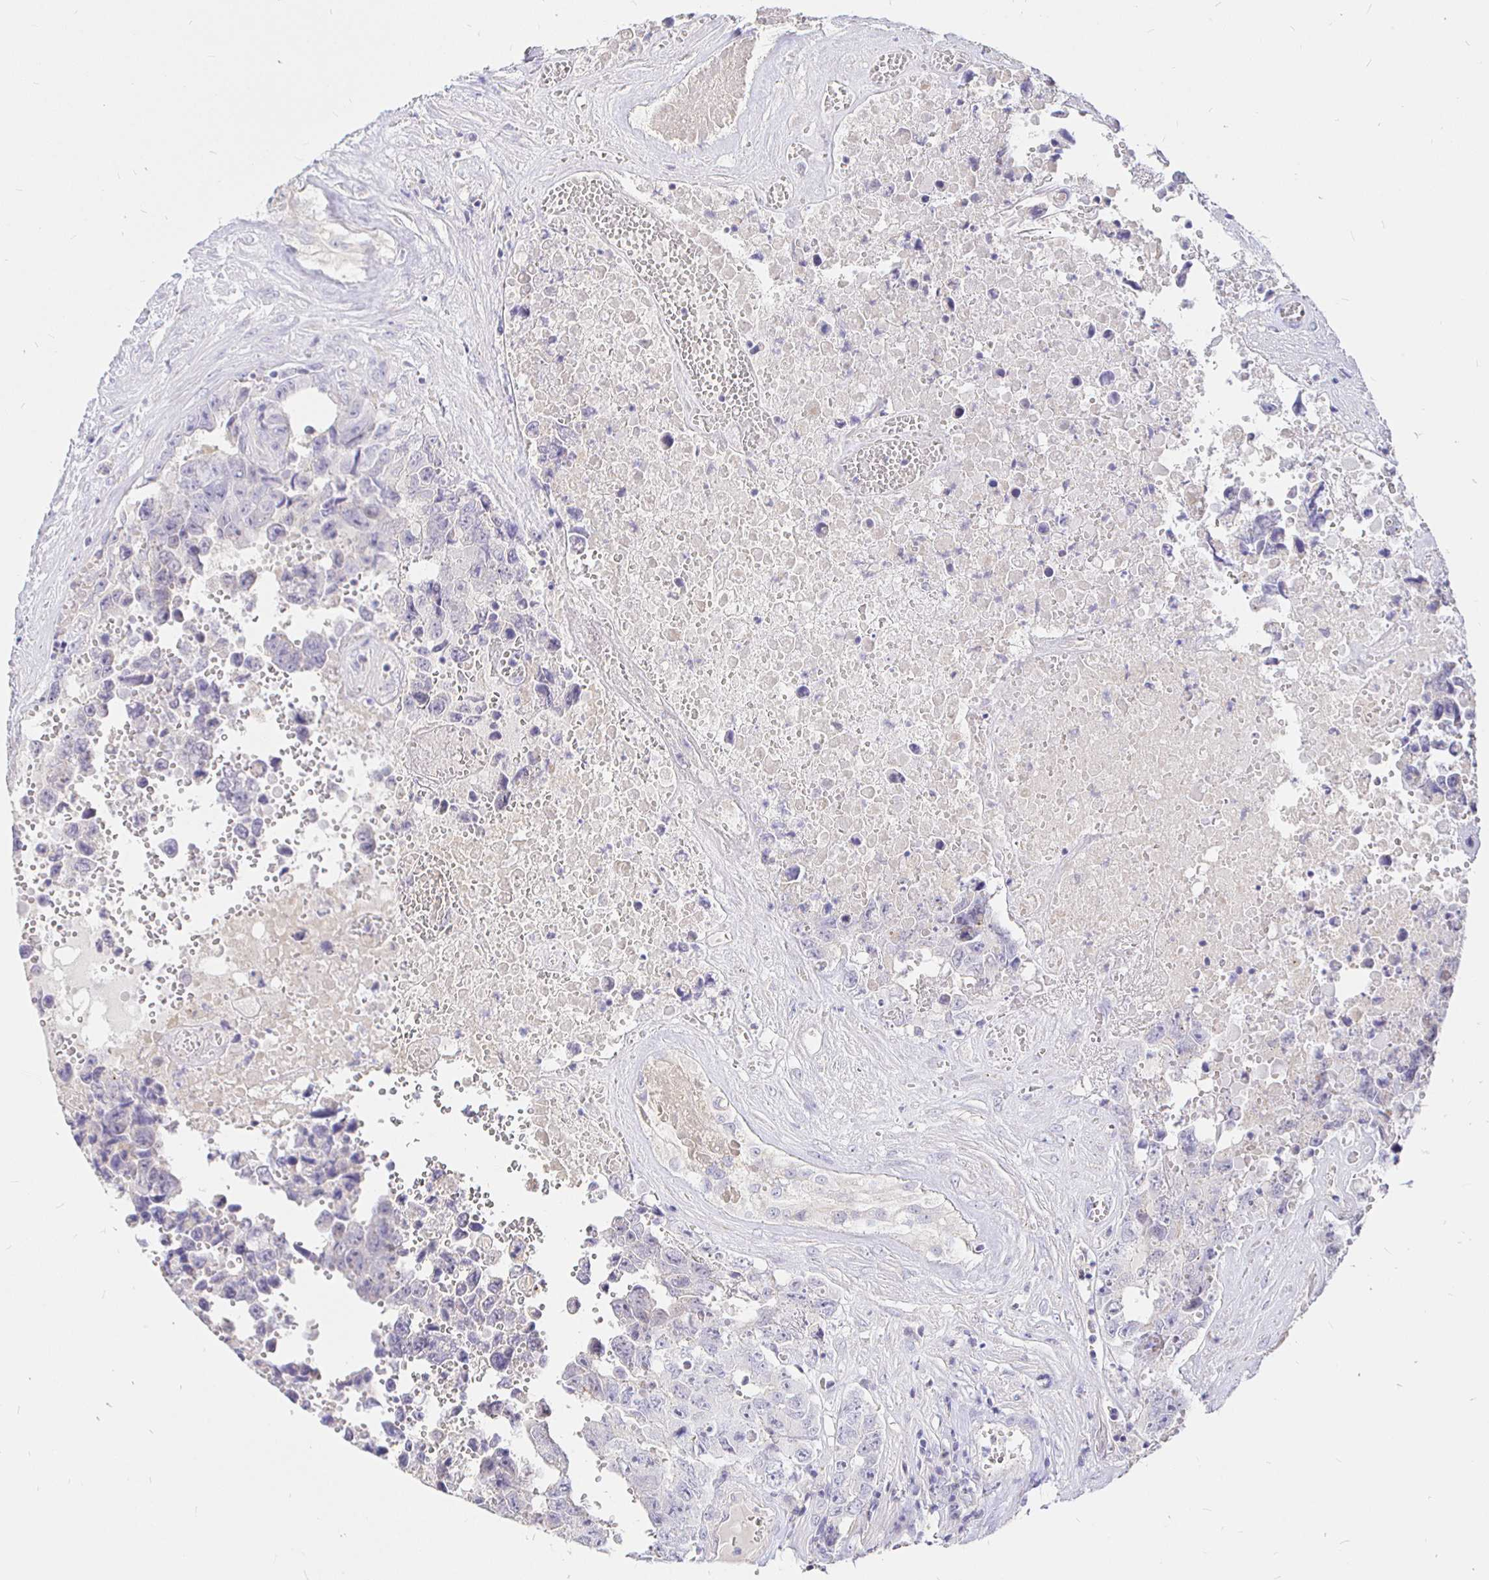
{"staining": {"intensity": "negative", "quantity": "none", "location": "none"}, "tissue": "testis cancer", "cell_type": "Tumor cells", "image_type": "cancer", "snomed": [{"axis": "morphology", "description": "Normal tissue, NOS"}, {"axis": "morphology", "description": "Carcinoma, Embryonal, NOS"}, {"axis": "topography", "description": "Testis"}, {"axis": "topography", "description": "Epididymis"}], "caption": "Immunohistochemical staining of human testis embryonal carcinoma reveals no significant staining in tumor cells.", "gene": "NECAB1", "patient": {"sex": "male", "age": 25}}